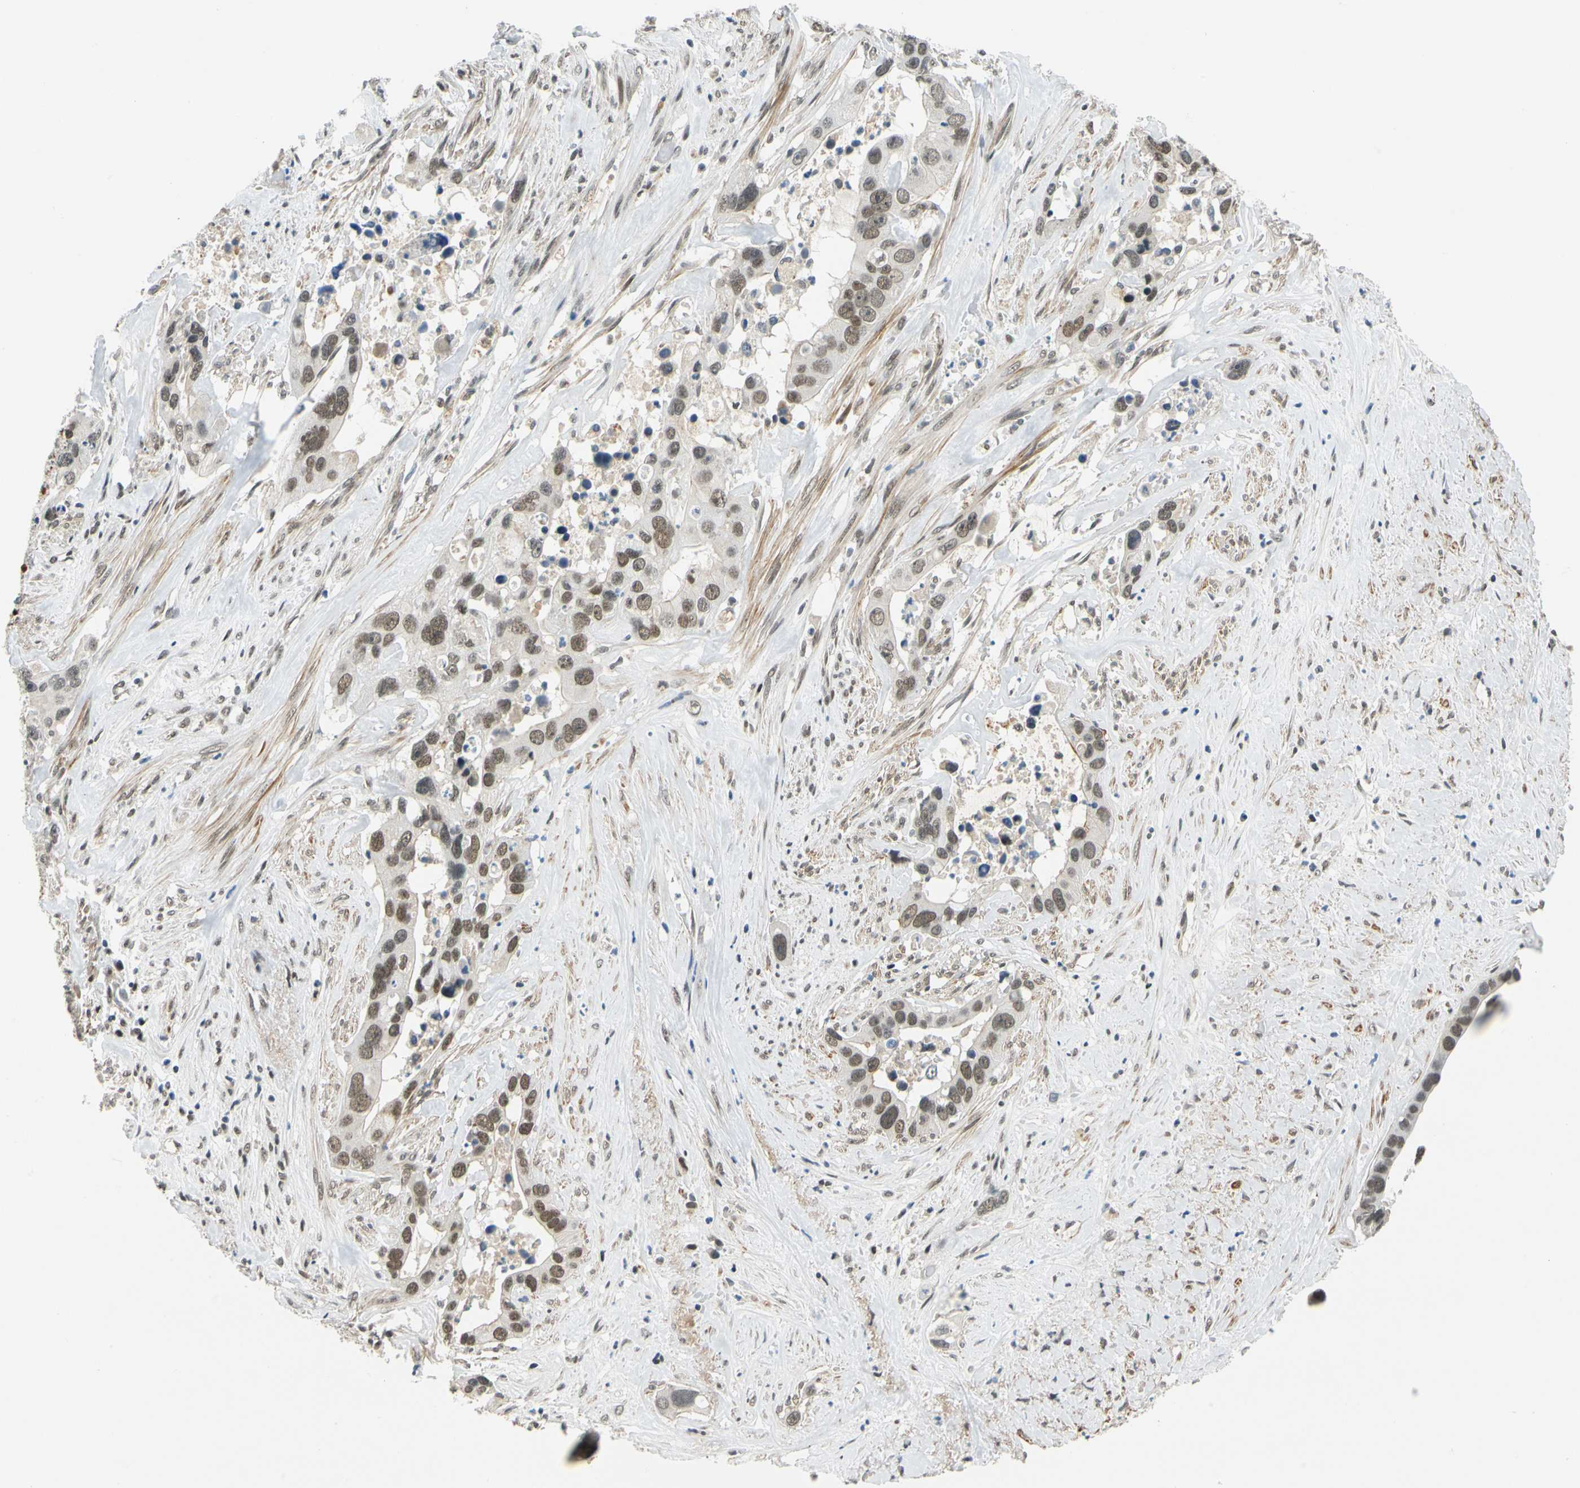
{"staining": {"intensity": "moderate", "quantity": ">75%", "location": "nuclear"}, "tissue": "liver cancer", "cell_type": "Tumor cells", "image_type": "cancer", "snomed": [{"axis": "morphology", "description": "Cholangiocarcinoma"}, {"axis": "topography", "description": "Liver"}], "caption": "Brown immunohistochemical staining in human liver cancer shows moderate nuclear positivity in approximately >75% of tumor cells. The protein is stained brown, and the nuclei are stained in blue (DAB IHC with brightfield microscopy, high magnification).", "gene": "POGZ", "patient": {"sex": "female", "age": 65}}